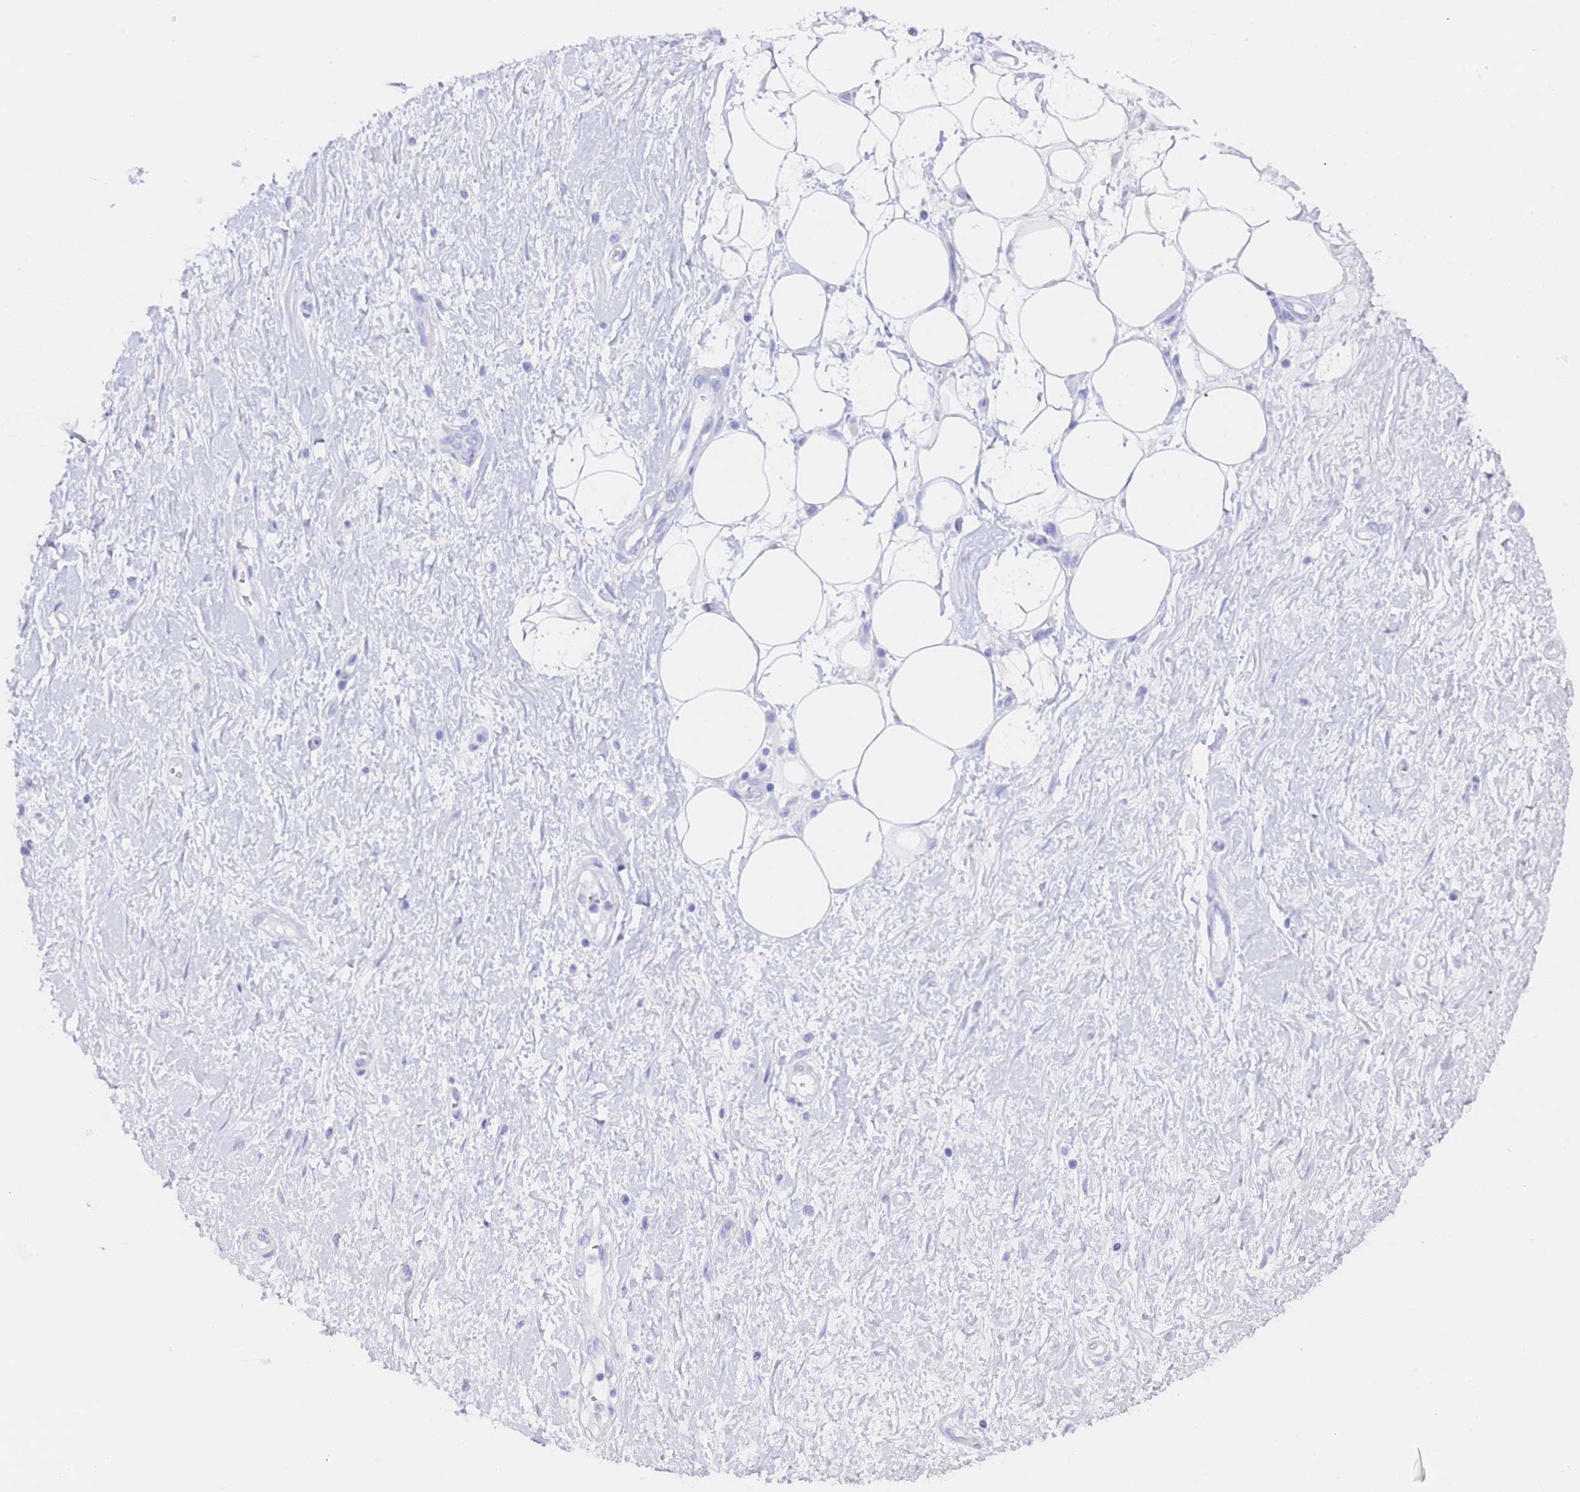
{"staining": {"intensity": "negative", "quantity": "none", "location": "none"}, "tissue": "adipose tissue", "cell_type": "Adipocytes", "image_type": "normal", "snomed": [{"axis": "morphology", "description": "Normal tissue, NOS"}, {"axis": "morphology", "description": "Adenocarcinoma, NOS"}, {"axis": "topography", "description": "Pancreas"}, {"axis": "topography", "description": "Peripheral nerve tissue"}], "caption": "Immunohistochemistry (IHC) histopathology image of normal adipose tissue: human adipose tissue stained with DAB reveals no significant protein staining in adipocytes. Nuclei are stained in blue.", "gene": "GABRA1", "patient": {"sex": "male", "age": 59}}